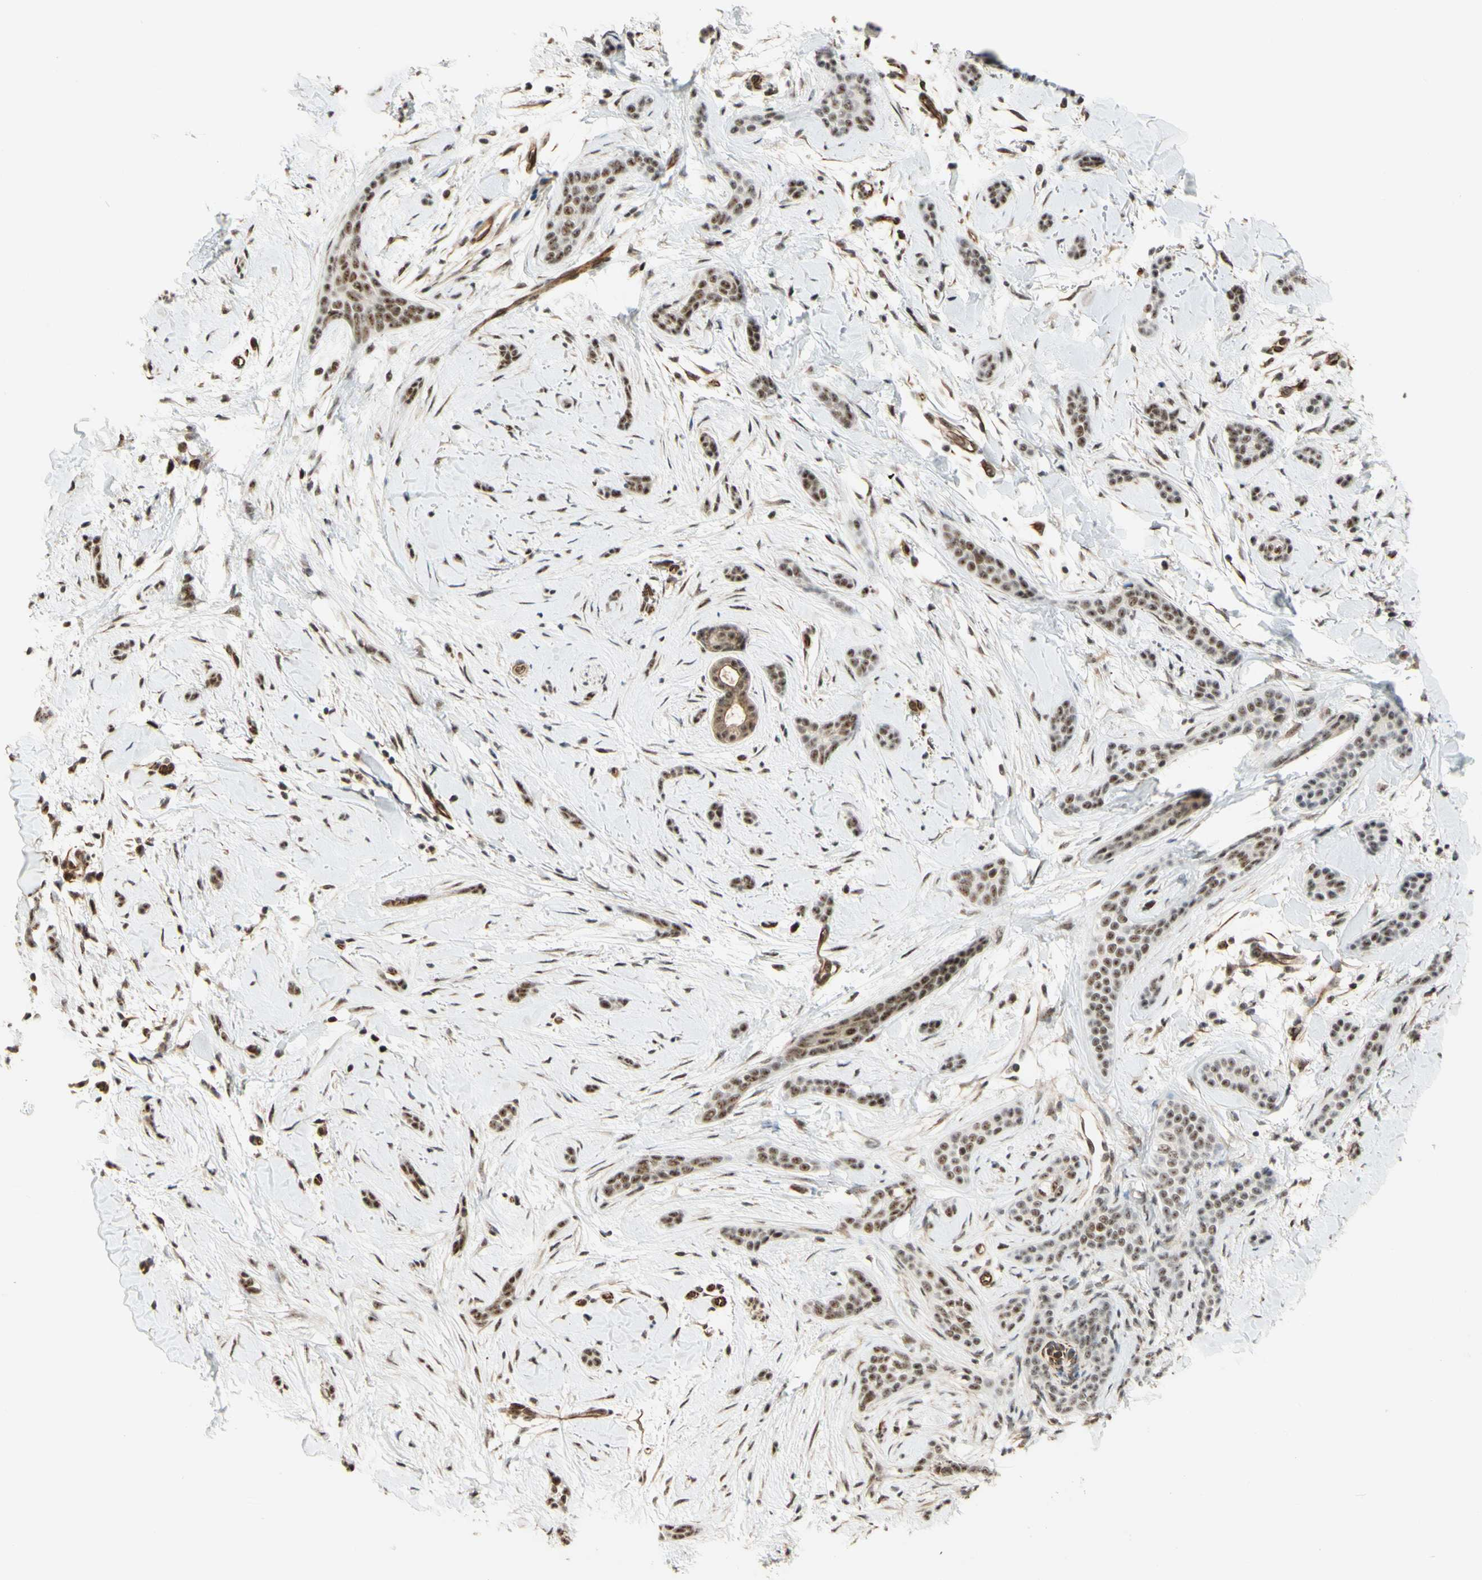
{"staining": {"intensity": "moderate", "quantity": ">75%", "location": "nuclear"}, "tissue": "skin cancer", "cell_type": "Tumor cells", "image_type": "cancer", "snomed": [{"axis": "morphology", "description": "Basal cell carcinoma"}, {"axis": "morphology", "description": "Adnexal tumor, benign"}, {"axis": "topography", "description": "Skin"}], "caption": "Immunohistochemistry (IHC) histopathology image of skin cancer (benign adnexal tumor) stained for a protein (brown), which shows medium levels of moderate nuclear positivity in about >75% of tumor cells.", "gene": "SAP18", "patient": {"sex": "female", "age": 42}}